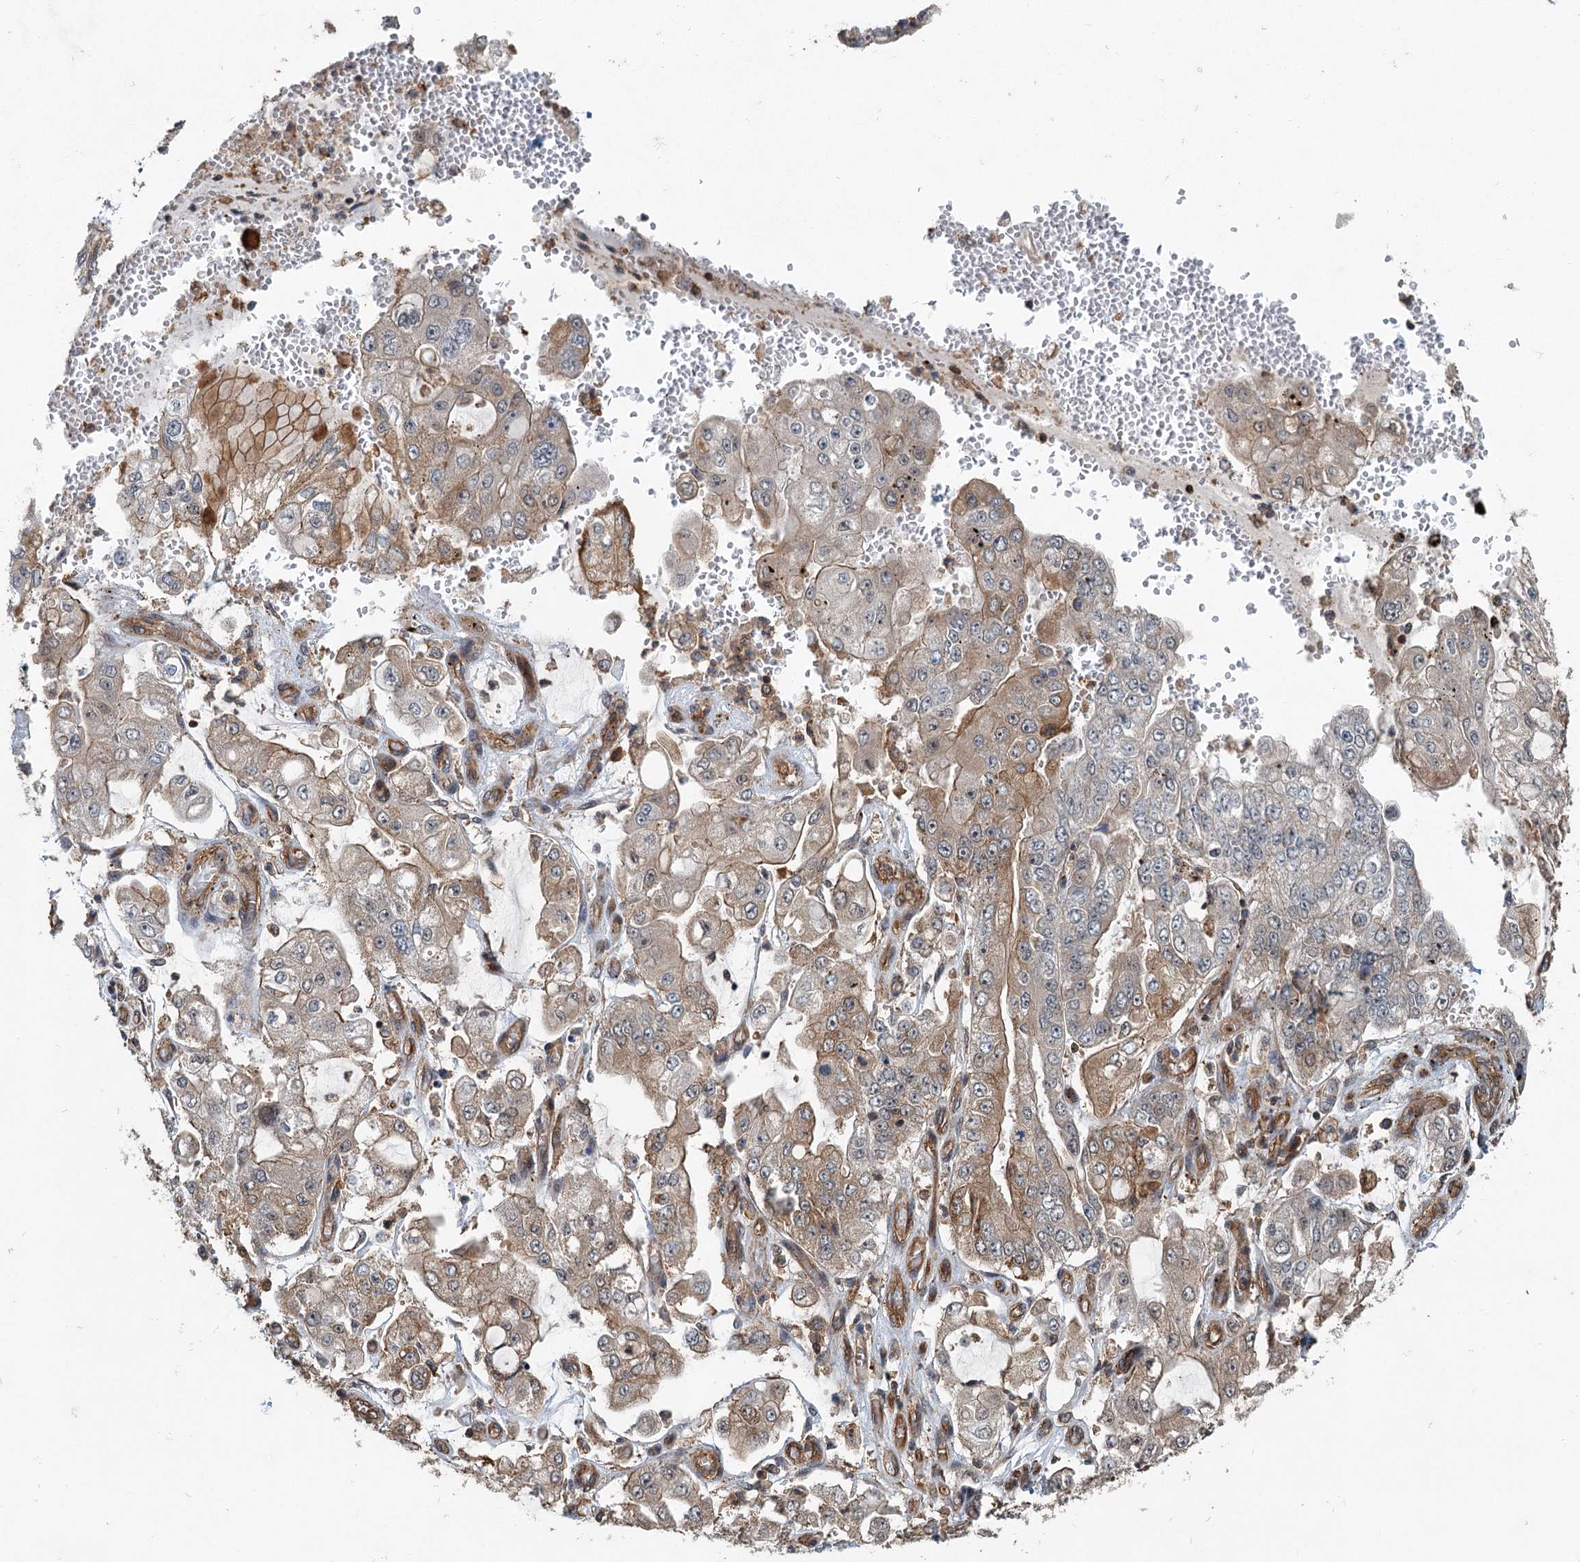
{"staining": {"intensity": "moderate", "quantity": "<25%", "location": "cytoplasmic/membranous"}, "tissue": "stomach cancer", "cell_type": "Tumor cells", "image_type": "cancer", "snomed": [{"axis": "morphology", "description": "Adenocarcinoma, NOS"}, {"axis": "topography", "description": "Stomach"}], "caption": "Immunohistochemistry micrograph of neoplastic tissue: stomach adenocarcinoma stained using IHC displays low levels of moderate protein expression localized specifically in the cytoplasmic/membranous of tumor cells, appearing as a cytoplasmic/membranous brown color.", "gene": "ZNF527", "patient": {"sex": "male", "age": 76}}